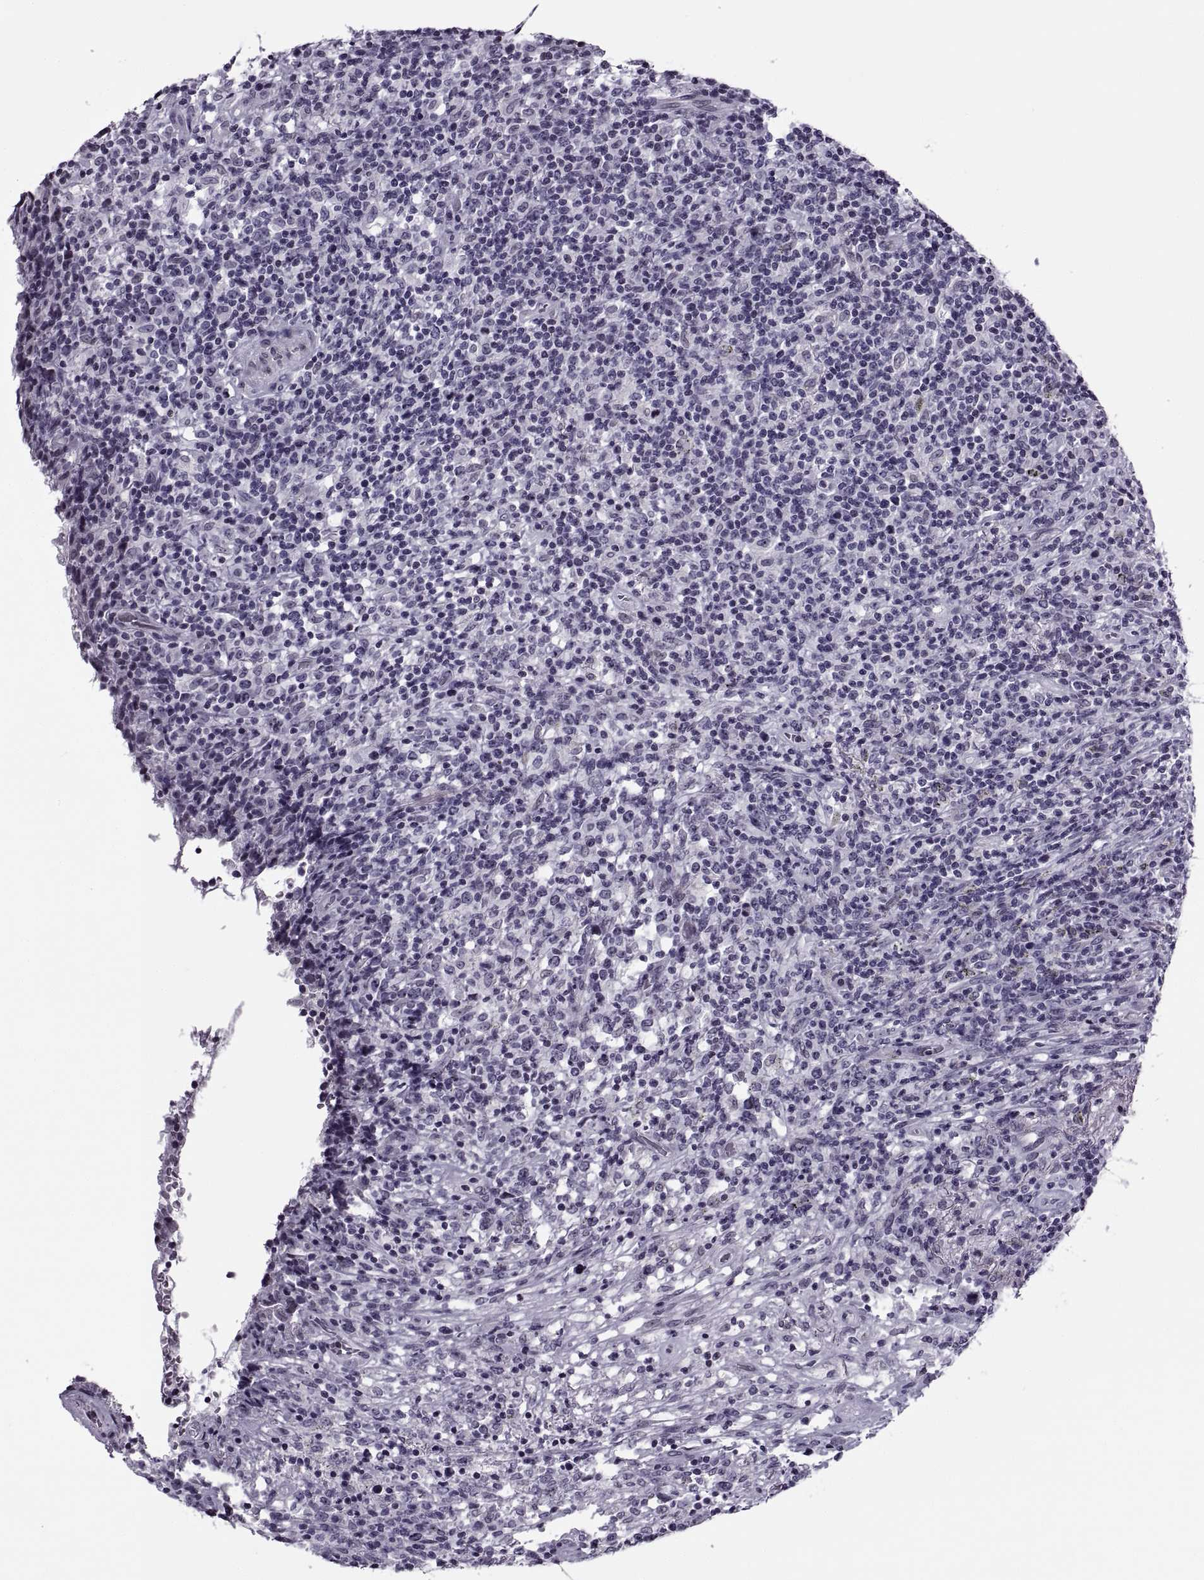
{"staining": {"intensity": "negative", "quantity": "none", "location": "none"}, "tissue": "lymphoma", "cell_type": "Tumor cells", "image_type": "cancer", "snomed": [{"axis": "morphology", "description": "Malignant lymphoma, non-Hodgkin's type, High grade"}, {"axis": "topography", "description": "Lung"}], "caption": "There is no significant positivity in tumor cells of lymphoma.", "gene": "H1-8", "patient": {"sex": "male", "age": 79}}